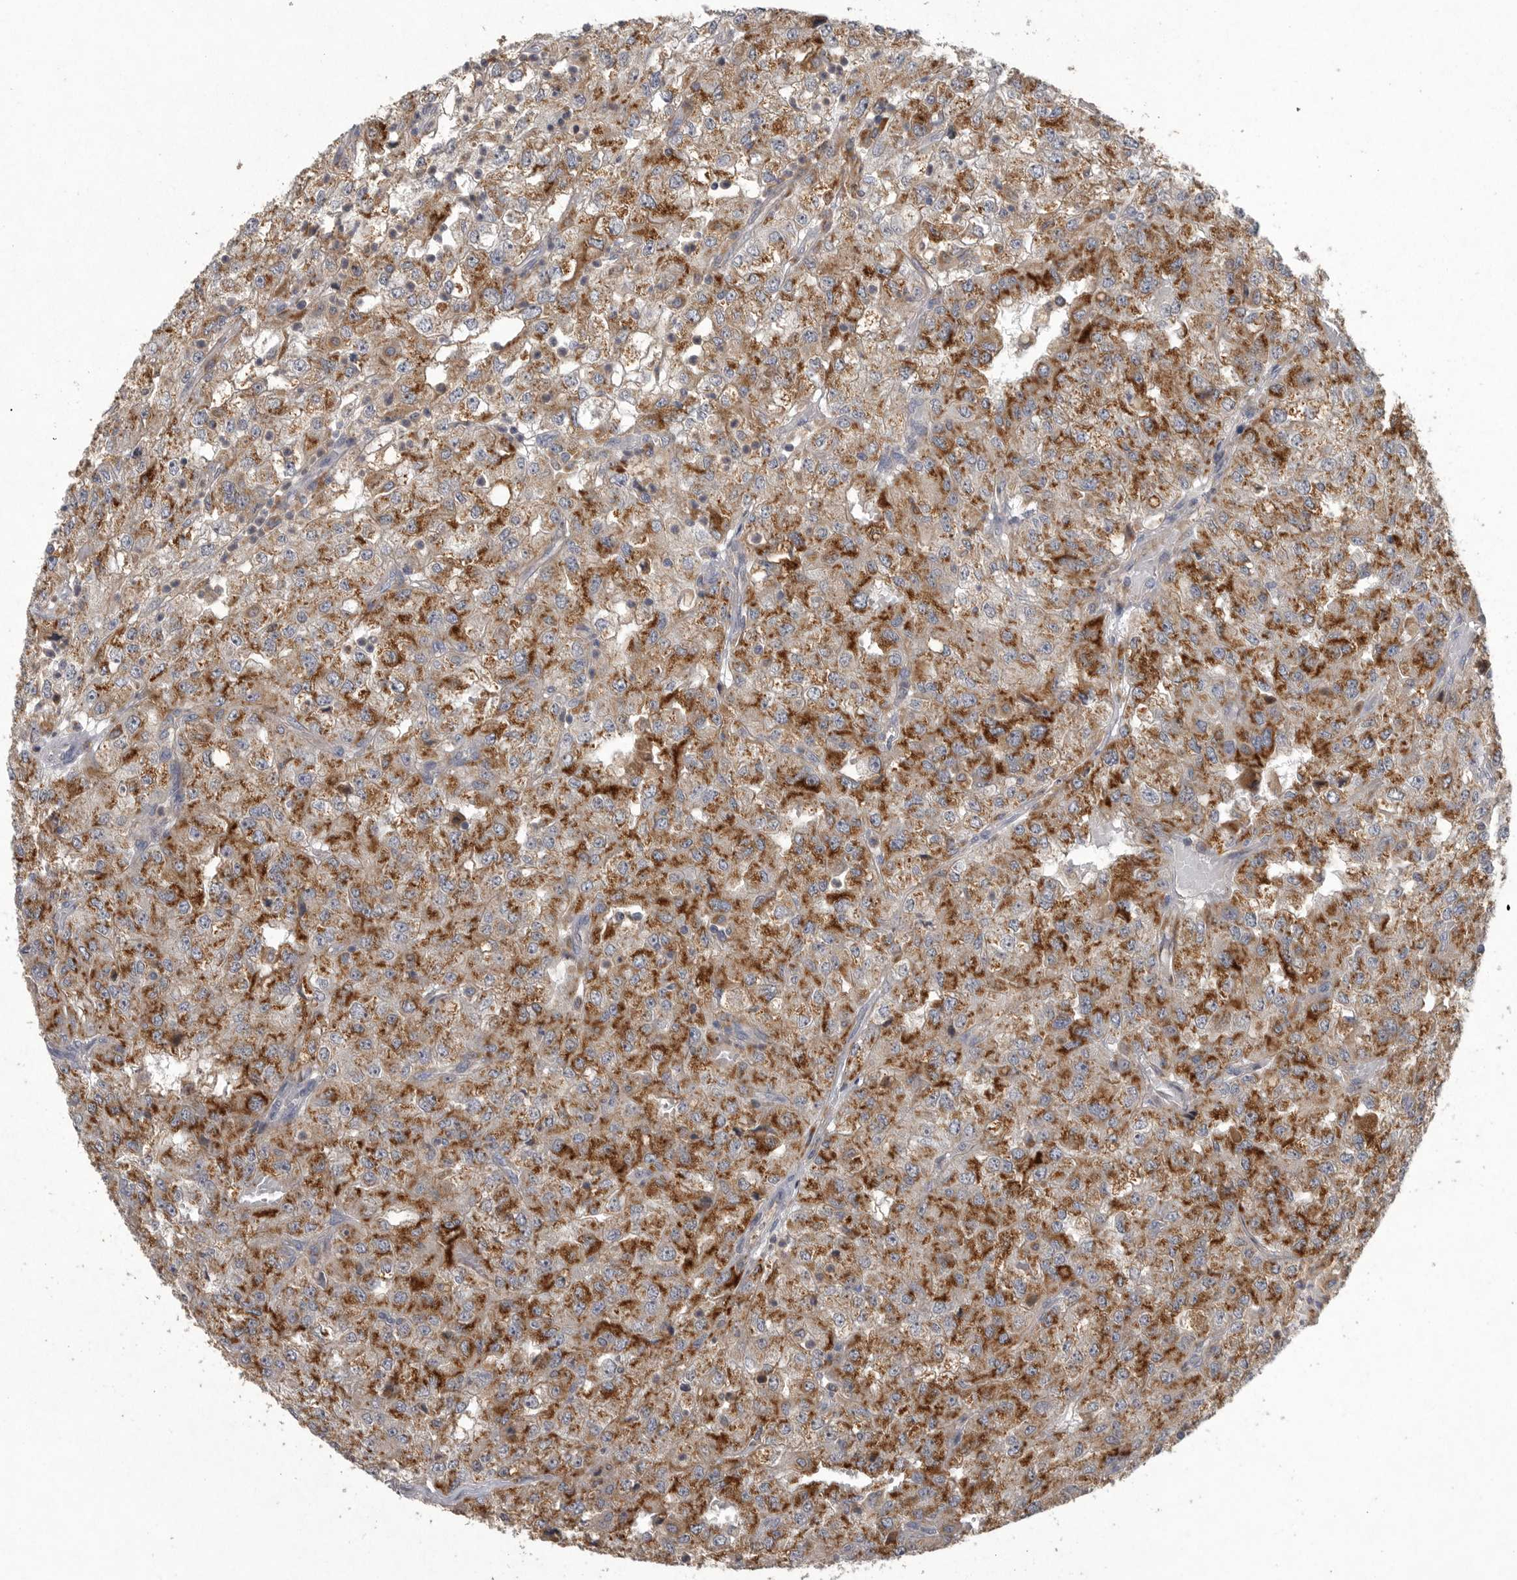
{"staining": {"intensity": "moderate", "quantity": ">75%", "location": "cytoplasmic/membranous"}, "tissue": "renal cancer", "cell_type": "Tumor cells", "image_type": "cancer", "snomed": [{"axis": "morphology", "description": "Adenocarcinoma, NOS"}, {"axis": "topography", "description": "Kidney"}], "caption": "Protein staining of renal cancer tissue reveals moderate cytoplasmic/membranous positivity in approximately >75% of tumor cells.", "gene": "LAMTOR3", "patient": {"sex": "female", "age": 54}}